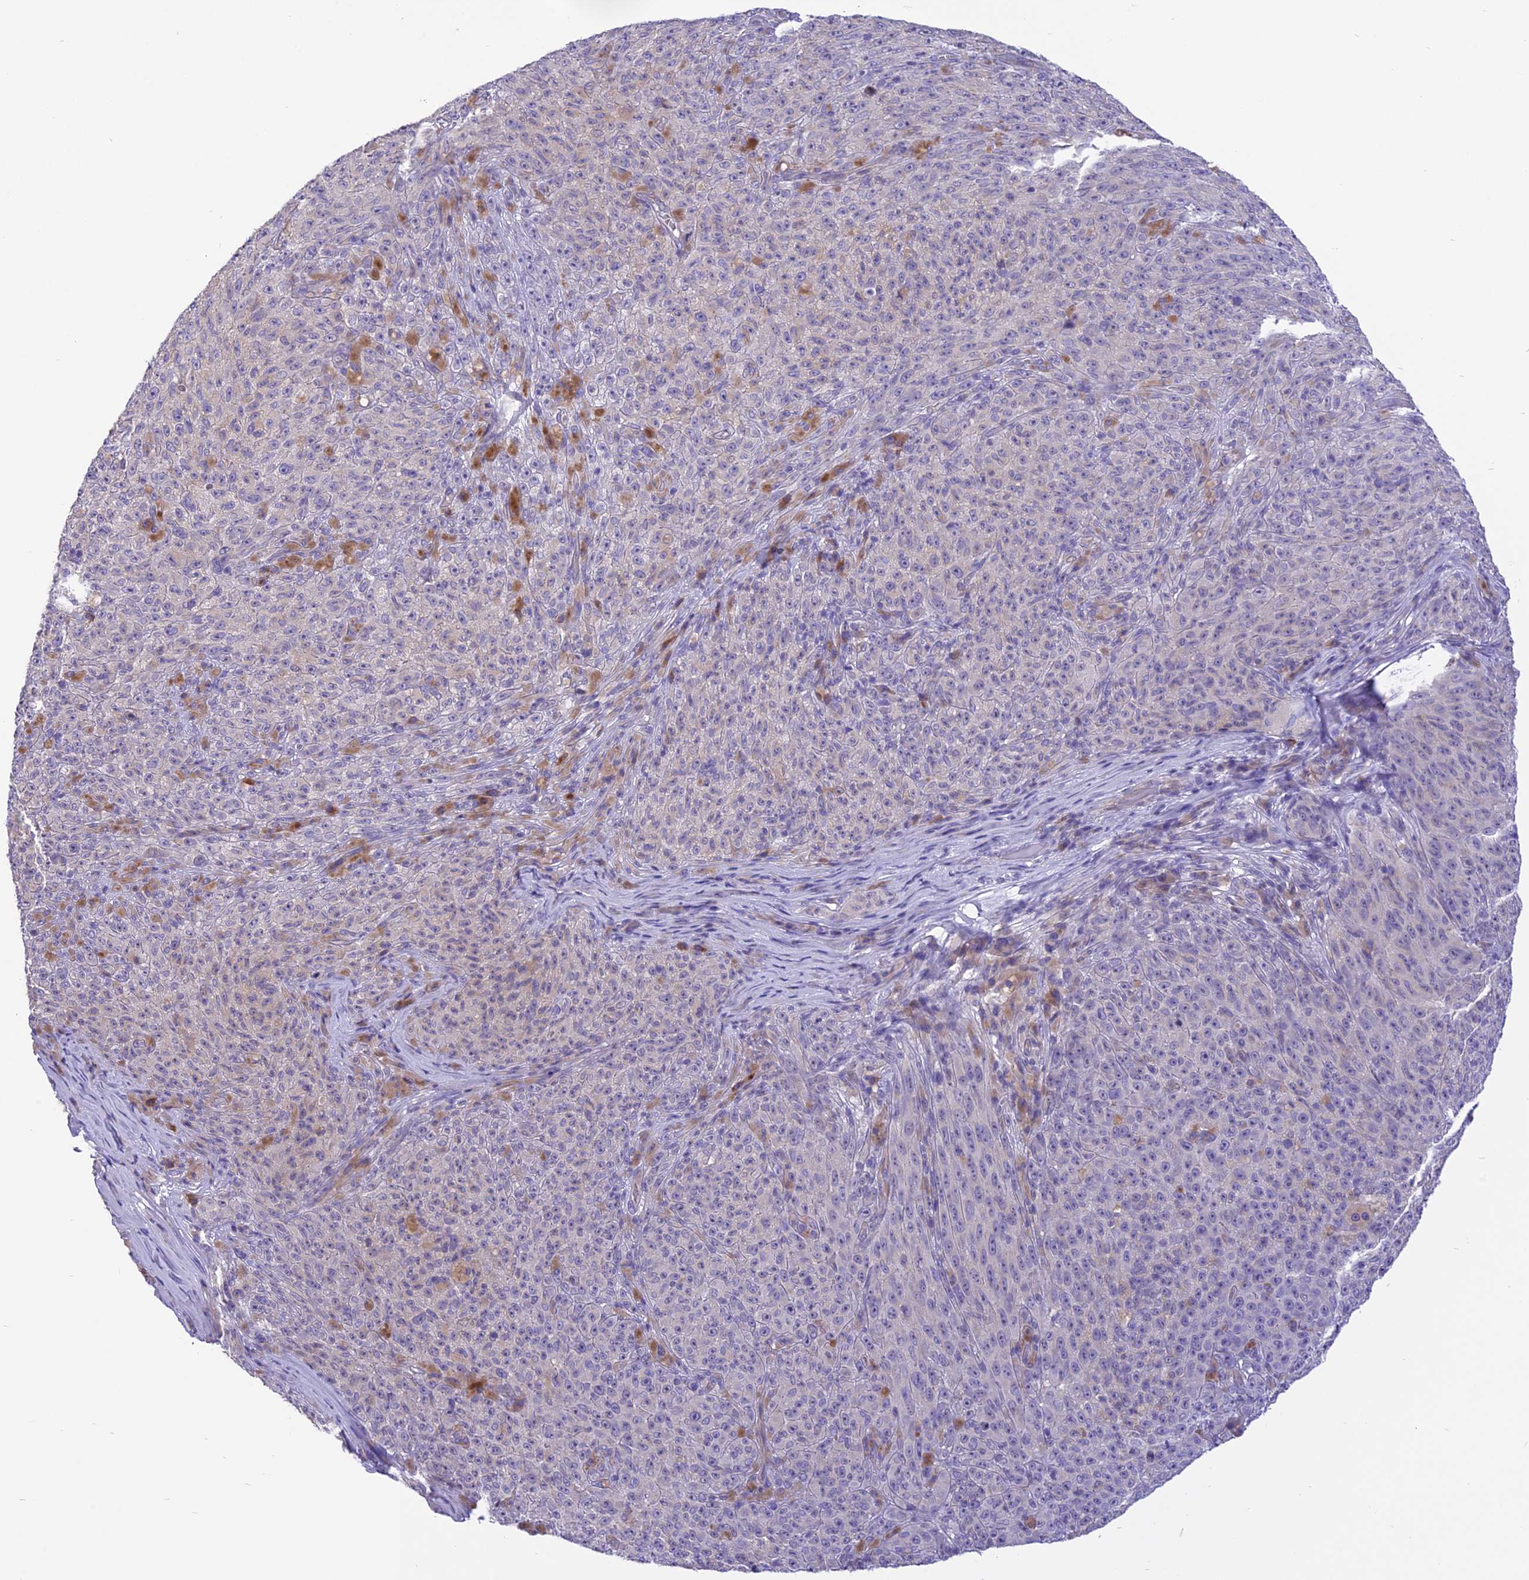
{"staining": {"intensity": "negative", "quantity": "none", "location": "none"}, "tissue": "melanoma", "cell_type": "Tumor cells", "image_type": "cancer", "snomed": [{"axis": "morphology", "description": "Malignant melanoma, NOS"}, {"axis": "topography", "description": "Skin"}], "caption": "Immunohistochemical staining of malignant melanoma exhibits no significant positivity in tumor cells.", "gene": "DCAF16", "patient": {"sex": "female", "age": 82}}